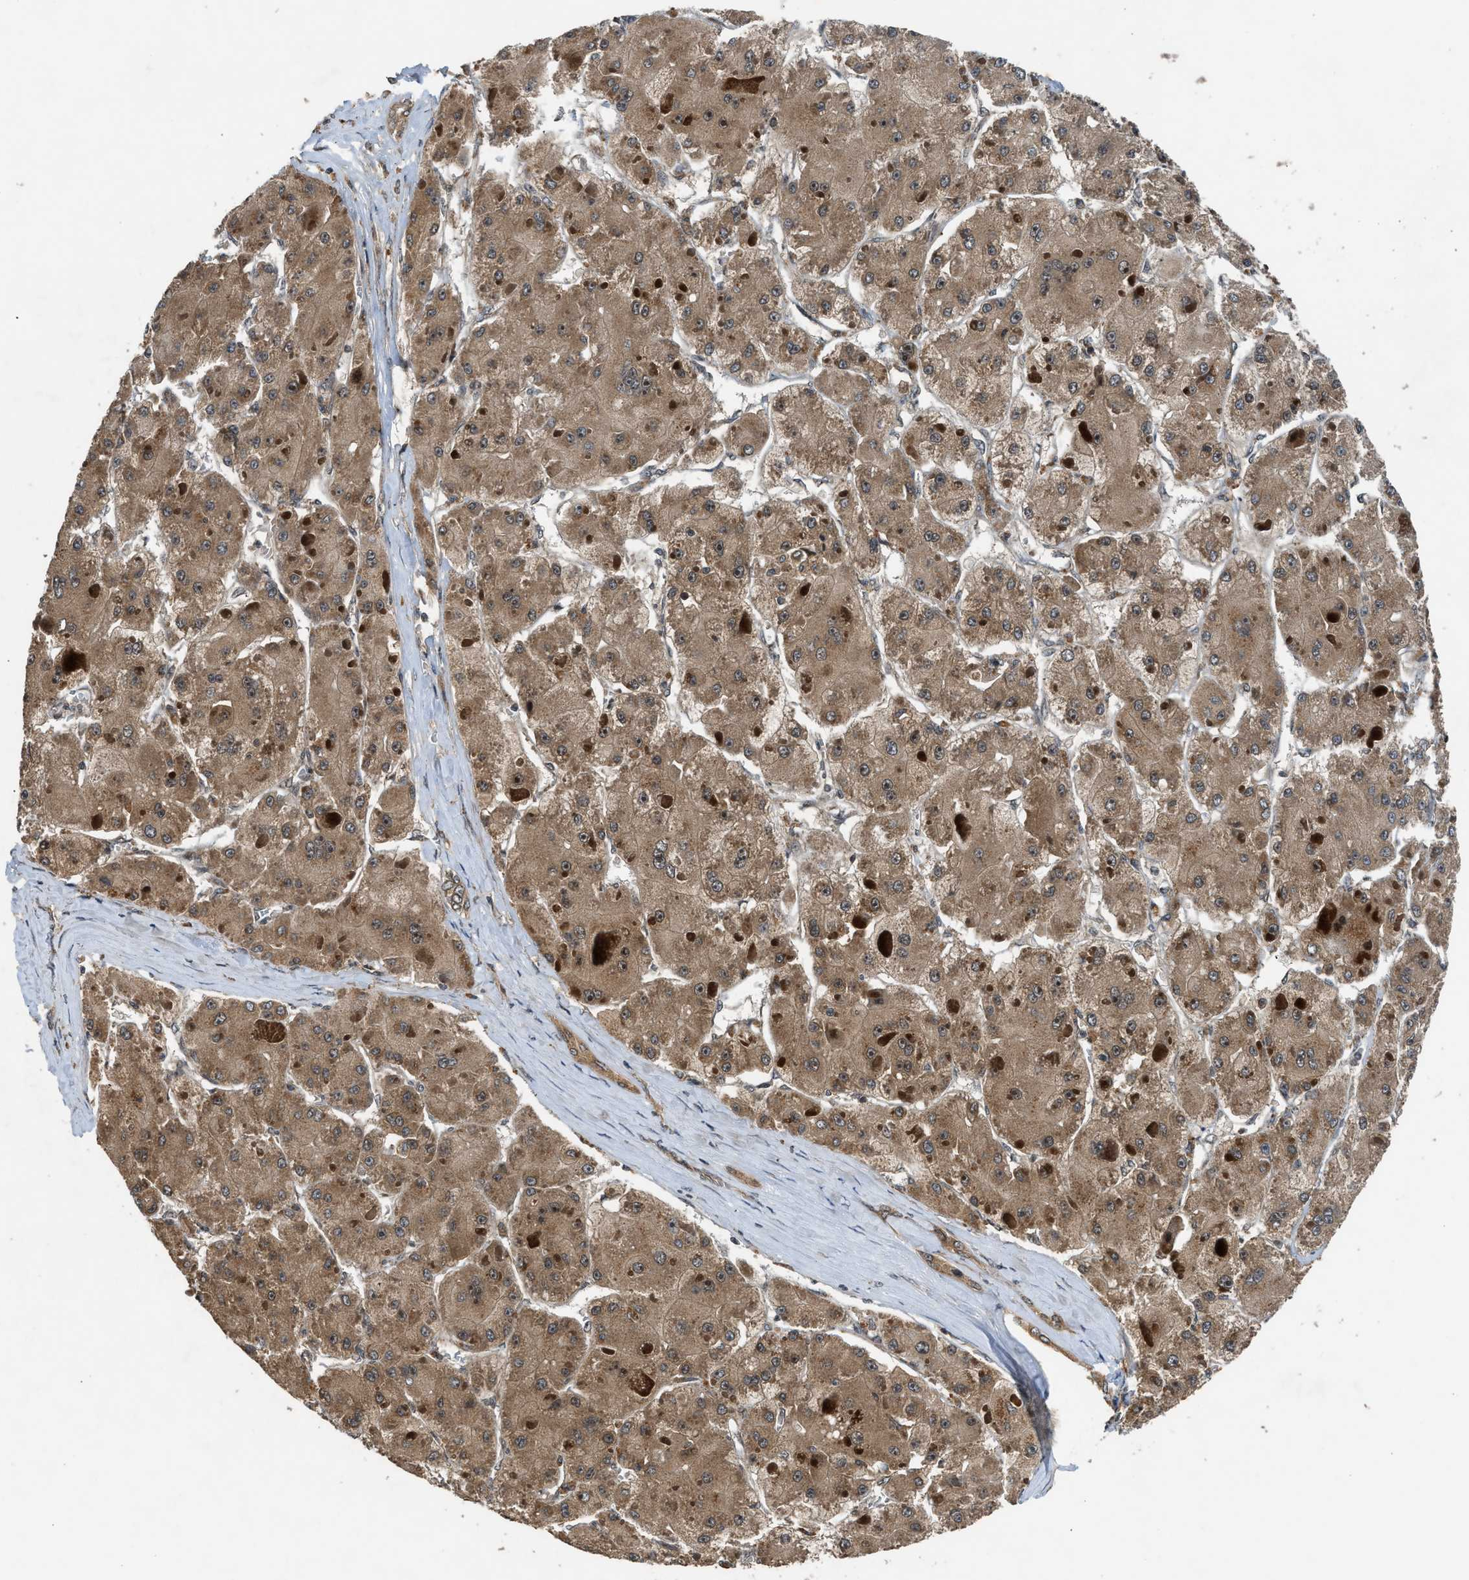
{"staining": {"intensity": "moderate", "quantity": ">75%", "location": "cytoplasmic/membranous"}, "tissue": "liver cancer", "cell_type": "Tumor cells", "image_type": "cancer", "snomed": [{"axis": "morphology", "description": "Carcinoma, Hepatocellular, NOS"}, {"axis": "topography", "description": "Liver"}], "caption": "Immunohistochemical staining of human liver cancer displays moderate cytoplasmic/membranous protein staining in about >75% of tumor cells.", "gene": "TXNL1", "patient": {"sex": "female", "age": 73}}